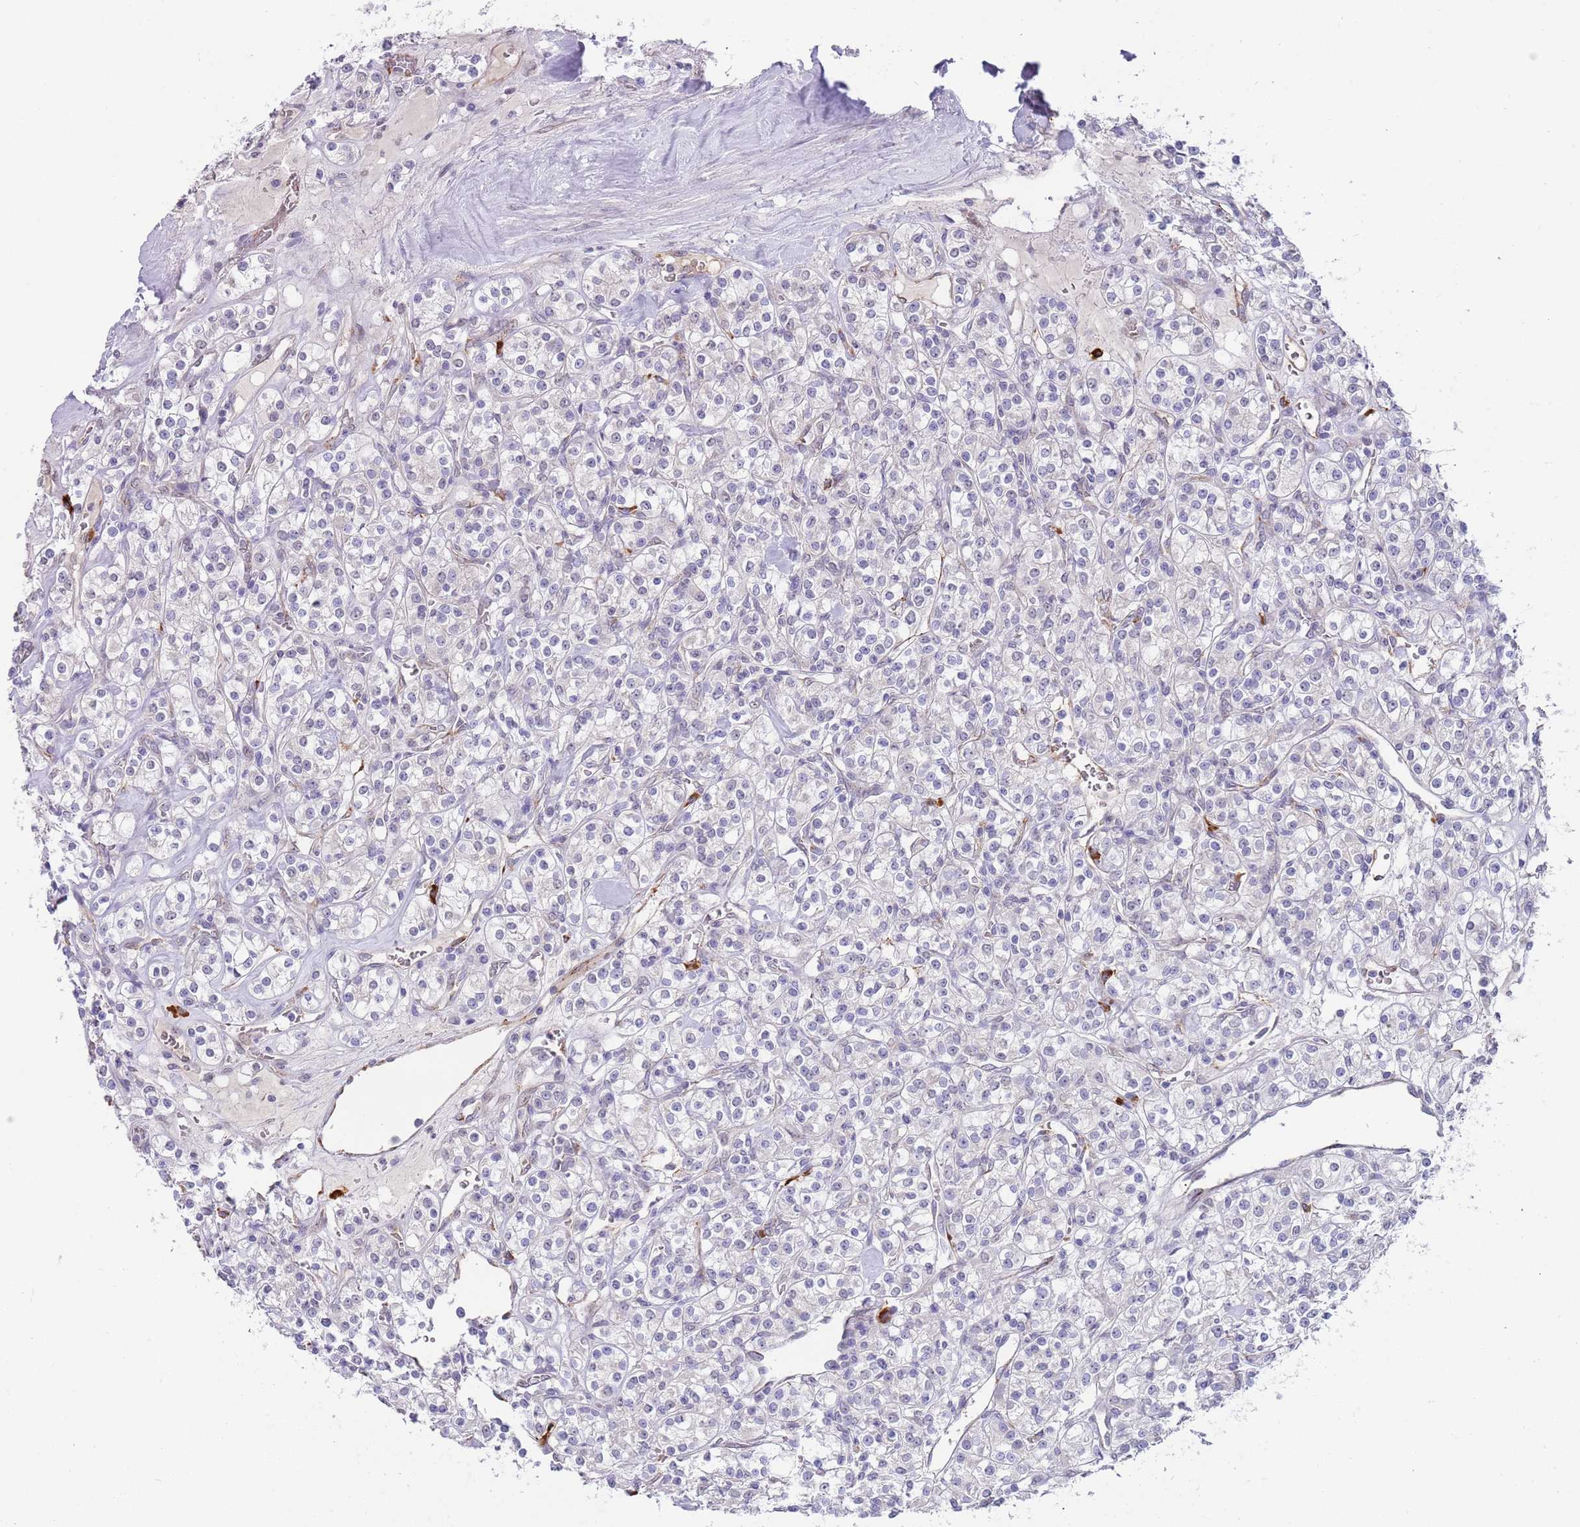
{"staining": {"intensity": "negative", "quantity": "none", "location": "none"}, "tissue": "renal cancer", "cell_type": "Tumor cells", "image_type": "cancer", "snomed": [{"axis": "morphology", "description": "Adenocarcinoma, NOS"}, {"axis": "topography", "description": "Kidney"}], "caption": "IHC photomicrograph of renal adenocarcinoma stained for a protein (brown), which exhibits no expression in tumor cells.", "gene": "TNRC6C", "patient": {"sex": "male", "age": 77}}